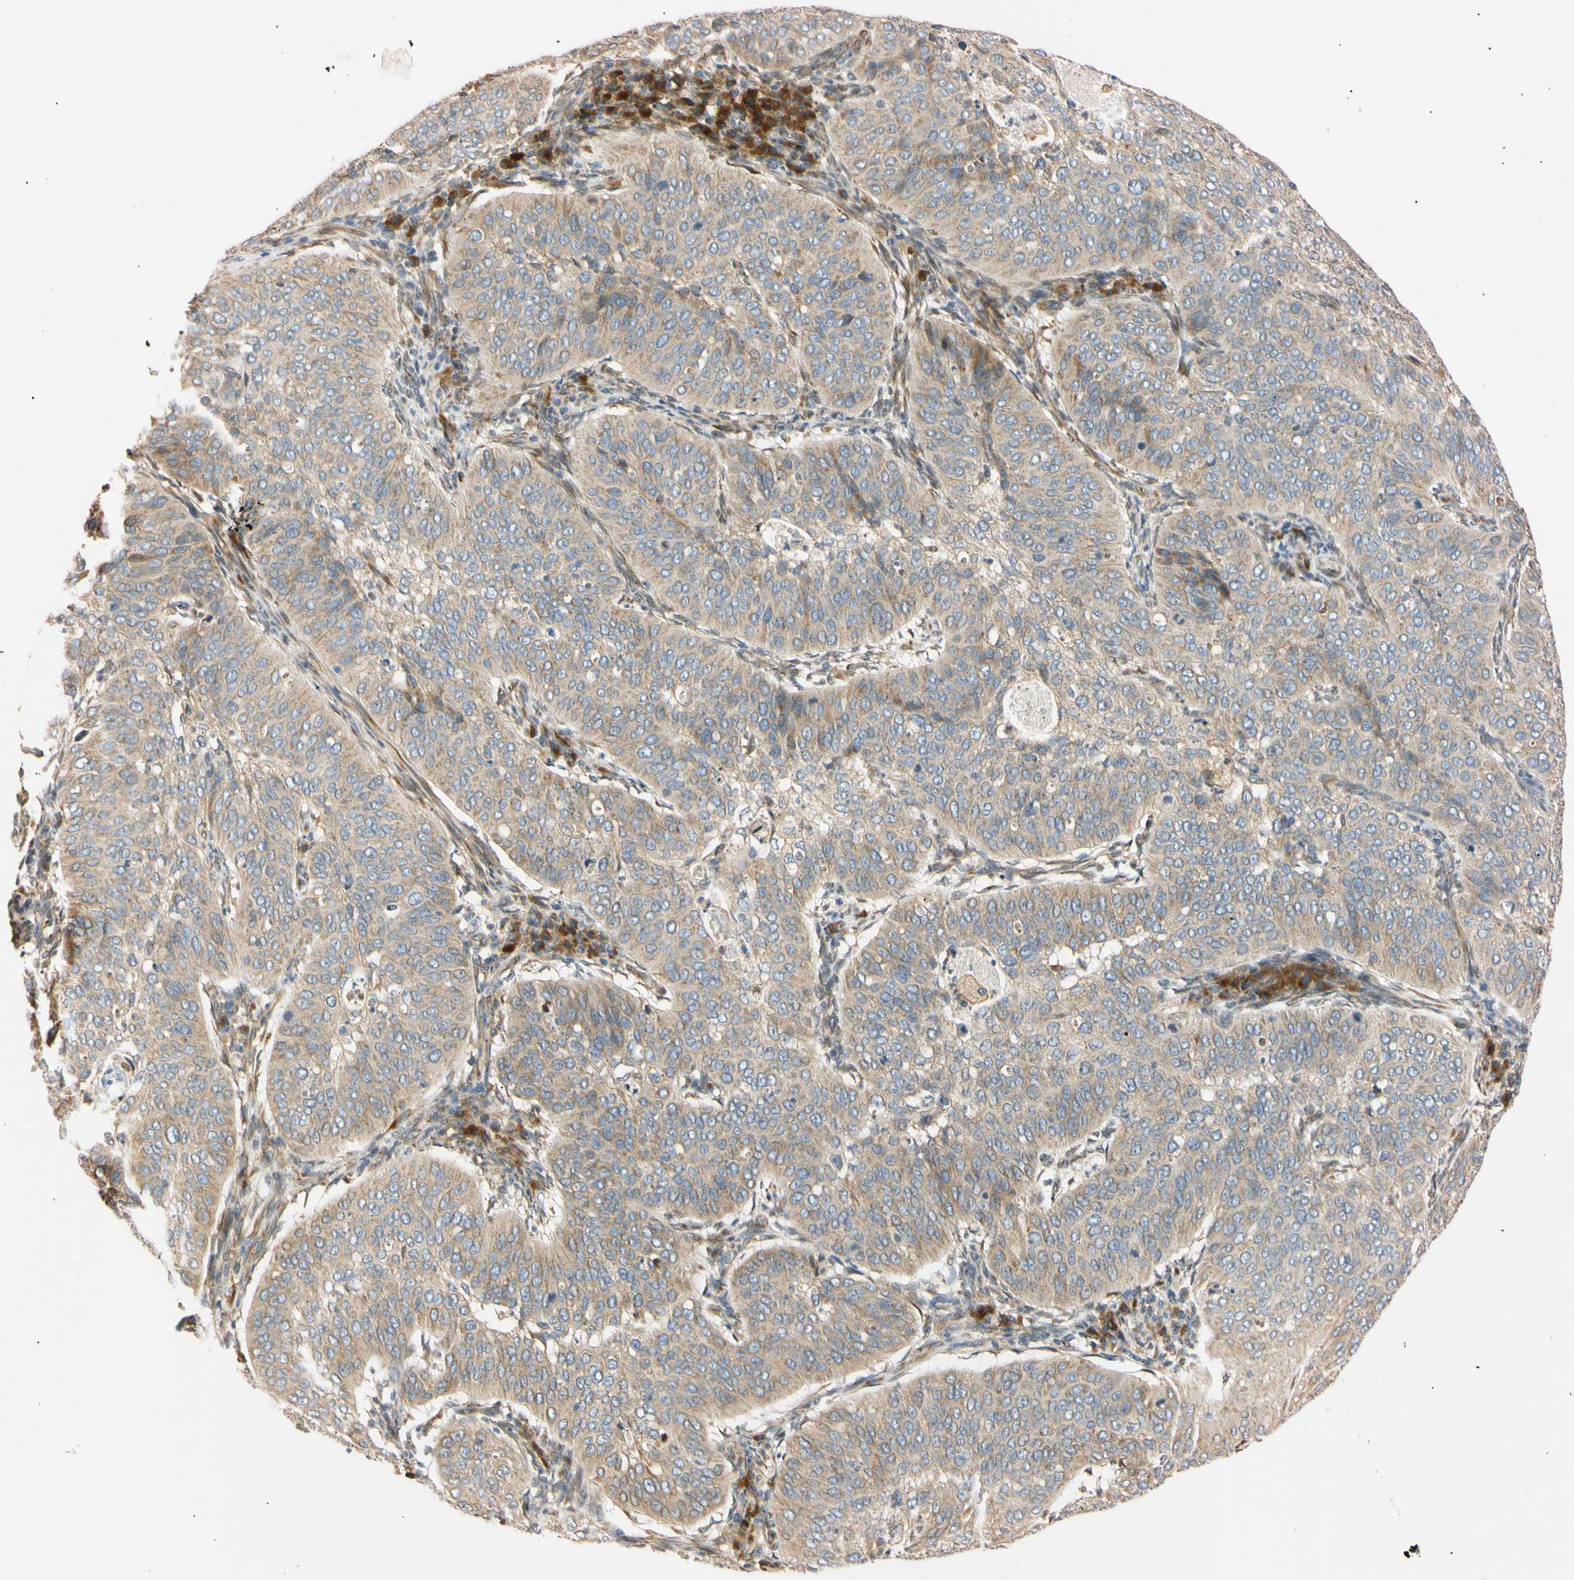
{"staining": {"intensity": "weak", "quantity": ">75%", "location": "cytoplasmic/membranous"}, "tissue": "cervical cancer", "cell_type": "Tumor cells", "image_type": "cancer", "snomed": [{"axis": "morphology", "description": "Normal tissue, NOS"}, {"axis": "morphology", "description": "Squamous cell carcinoma, NOS"}, {"axis": "topography", "description": "Cervix"}], "caption": "Brown immunohistochemical staining in cervical cancer exhibits weak cytoplasmic/membranous expression in approximately >75% of tumor cells.", "gene": "IER3IP1", "patient": {"sex": "female", "age": 39}}